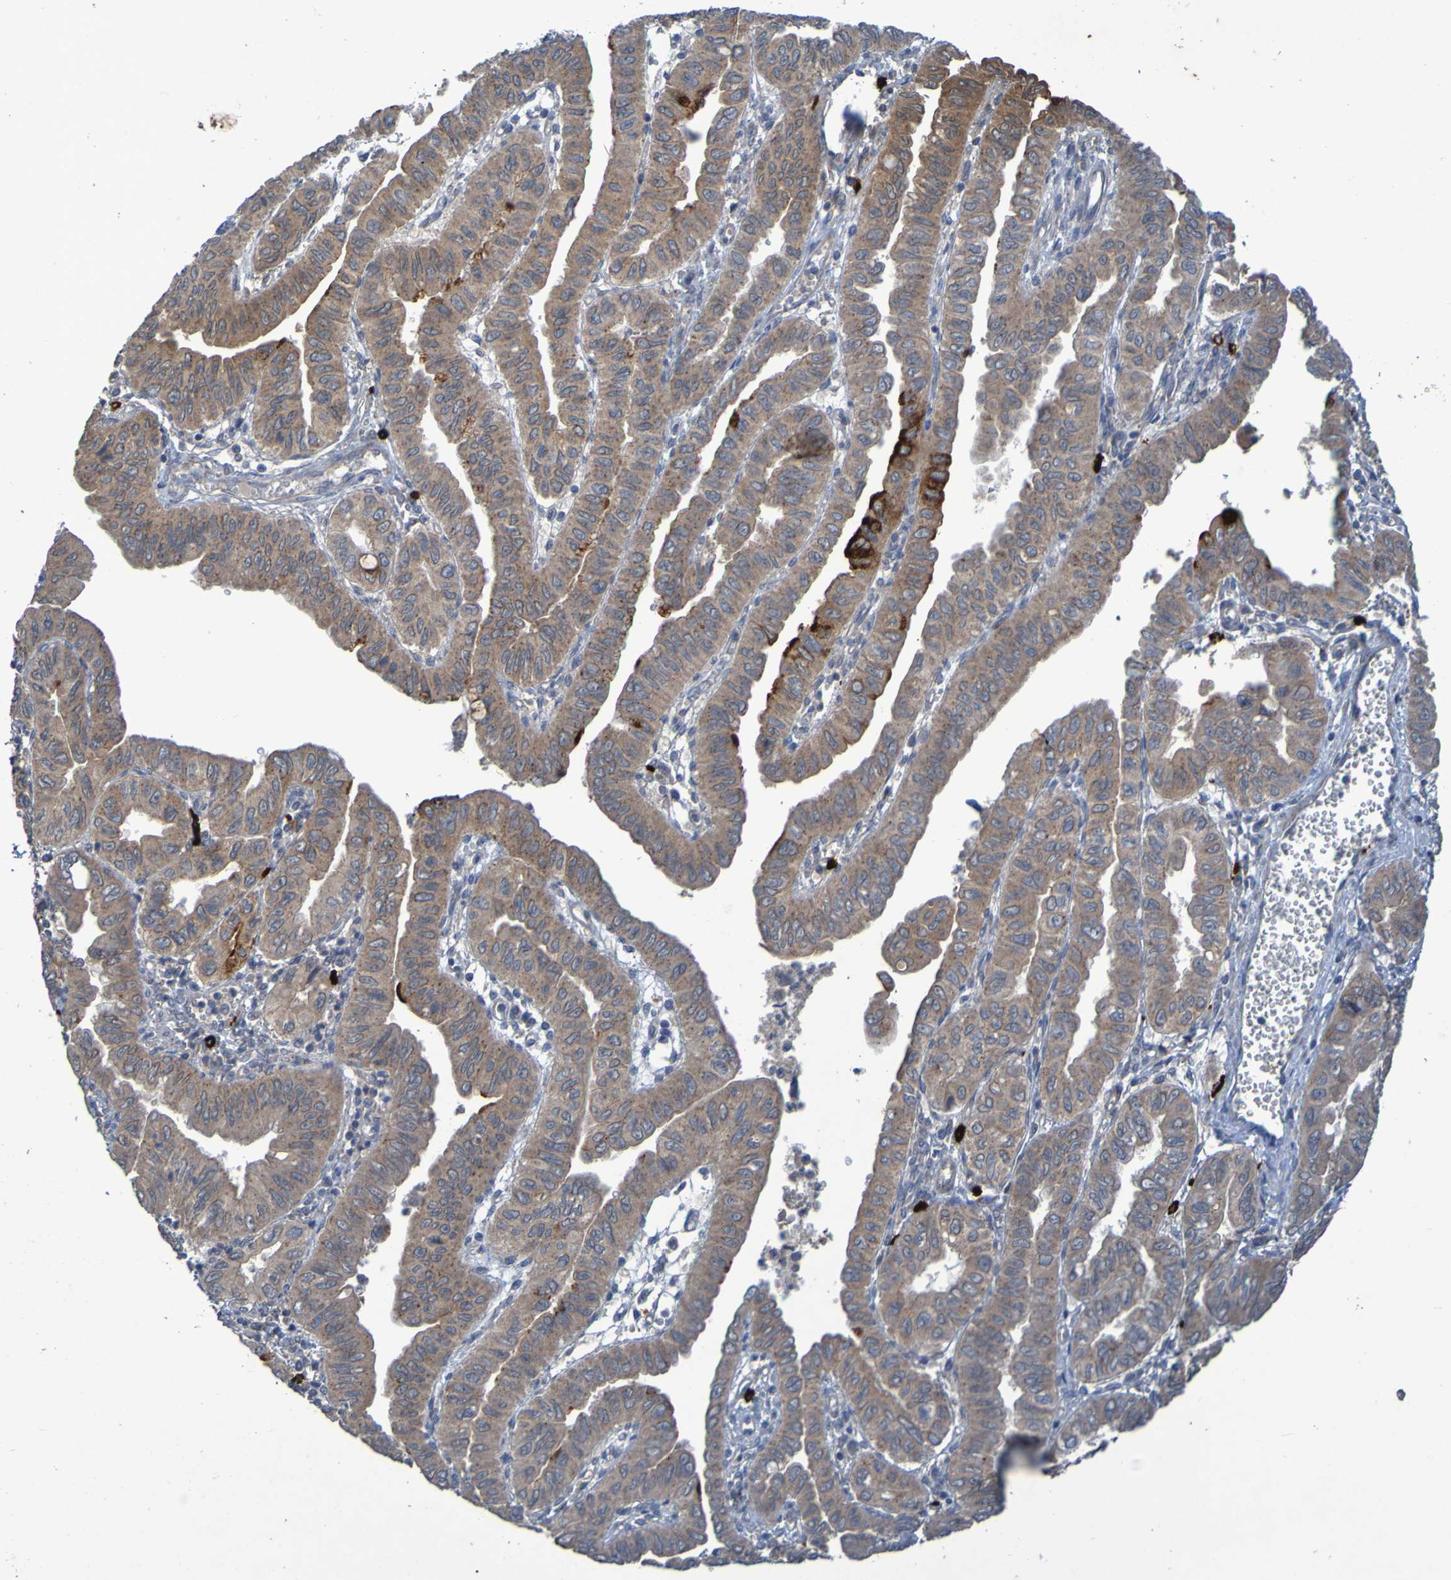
{"staining": {"intensity": "strong", "quantity": "<25%", "location": "cytoplasmic/membranous"}, "tissue": "pancreatic cancer", "cell_type": "Tumor cells", "image_type": "cancer", "snomed": [{"axis": "morphology", "description": "Normal tissue, NOS"}, {"axis": "topography", "description": "Lymph node"}], "caption": "Pancreatic cancer stained with a brown dye displays strong cytoplasmic/membranous positive staining in approximately <25% of tumor cells.", "gene": "ANGPT4", "patient": {"sex": "male", "age": 50}}